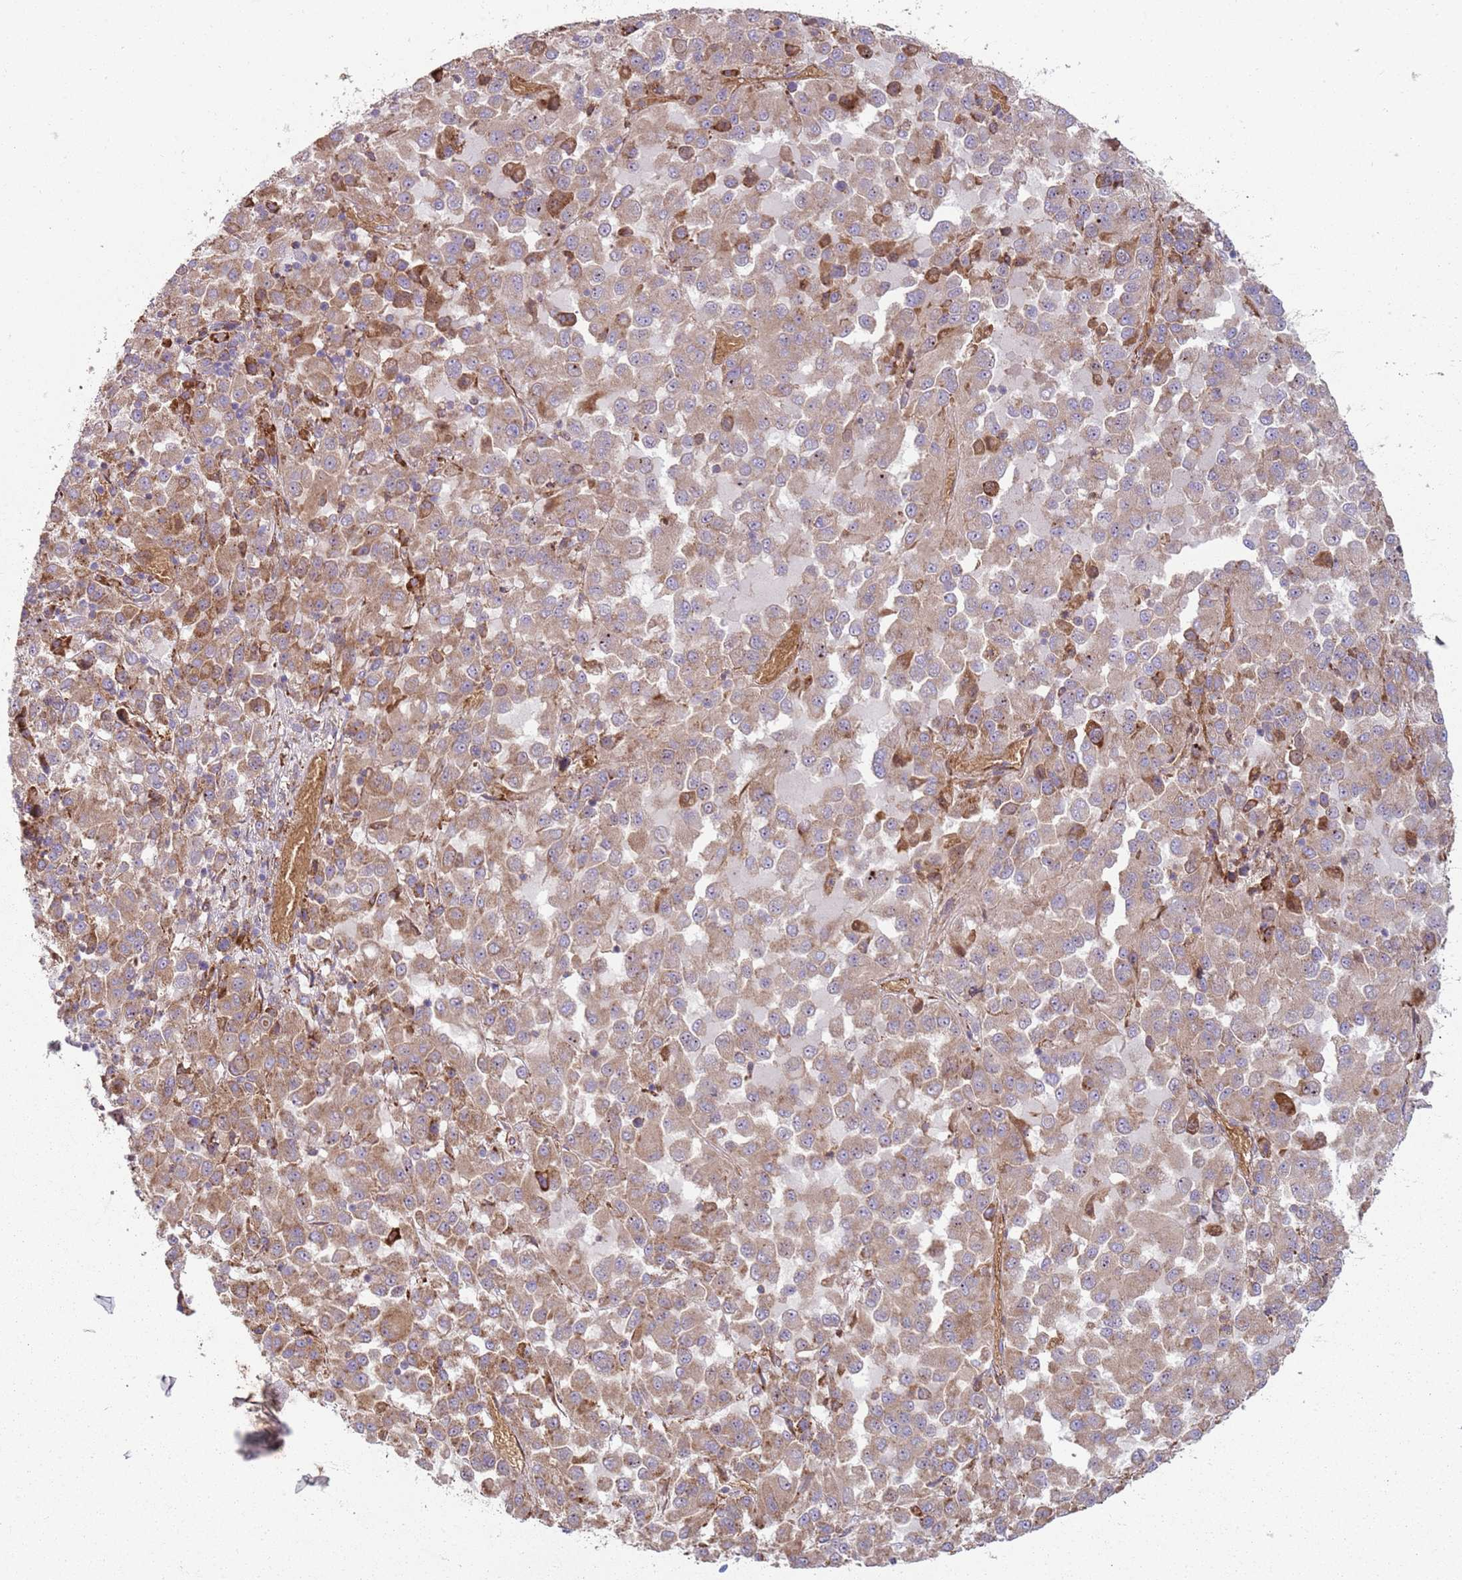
{"staining": {"intensity": "weak", "quantity": ">75%", "location": "cytoplasmic/membranous"}, "tissue": "melanoma", "cell_type": "Tumor cells", "image_type": "cancer", "snomed": [{"axis": "morphology", "description": "Malignant melanoma, Metastatic site"}, {"axis": "topography", "description": "Lung"}], "caption": "Weak cytoplasmic/membranous staining for a protein is identified in about >75% of tumor cells of malignant melanoma (metastatic site) using immunohistochemistry (IHC).", "gene": "SPATA2", "patient": {"sex": "male", "age": 64}}